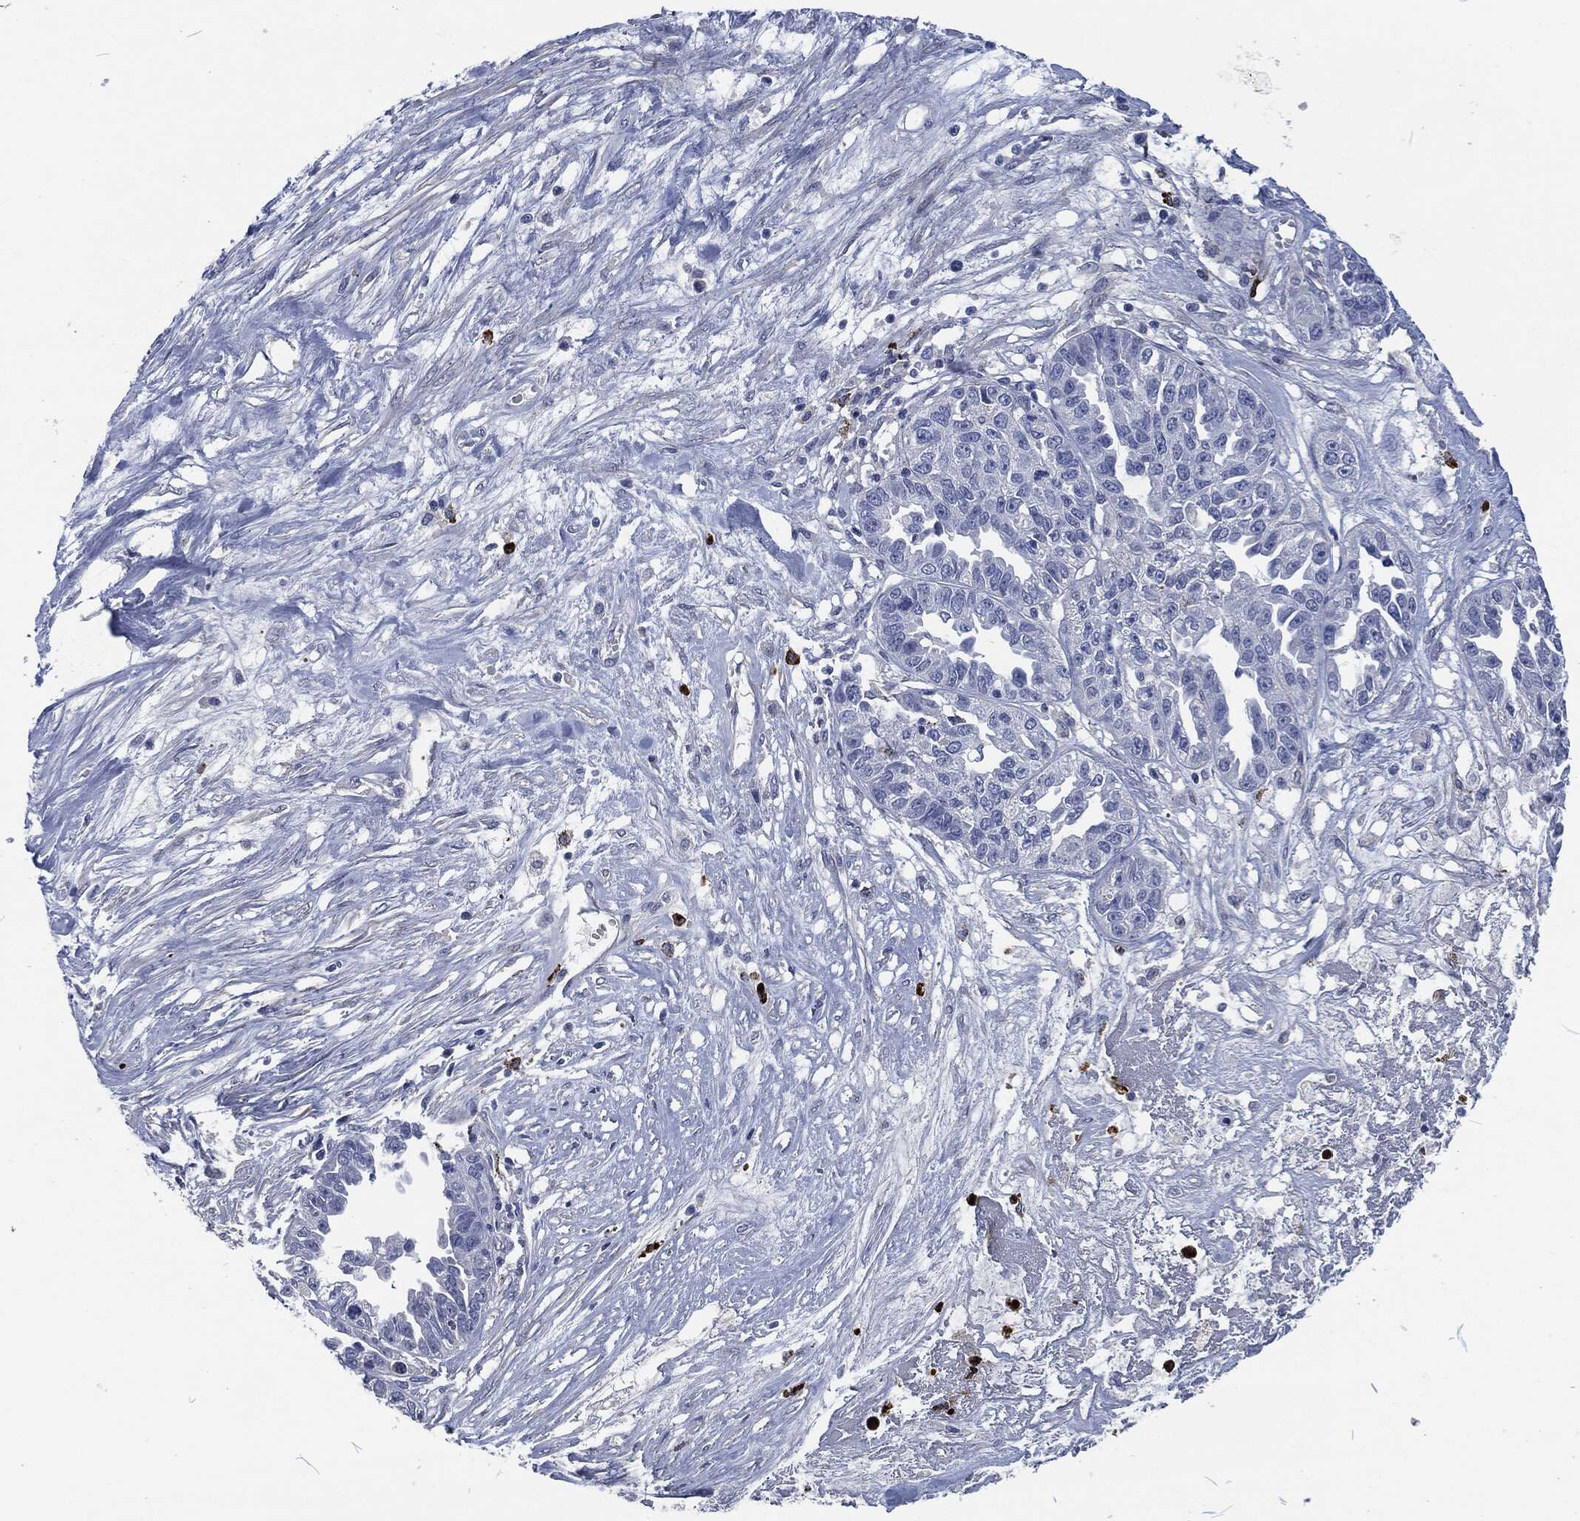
{"staining": {"intensity": "negative", "quantity": "none", "location": "none"}, "tissue": "ovarian cancer", "cell_type": "Tumor cells", "image_type": "cancer", "snomed": [{"axis": "morphology", "description": "Cystadenocarcinoma, serous, NOS"}, {"axis": "topography", "description": "Ovary"}], "caption": "This is an IHC histopathology image of human ovarian serous cystadenocarcinoma. There is no expression in tumor cells.", "gene": "MPO", "patient": {"sex": "female", "age": 87}}